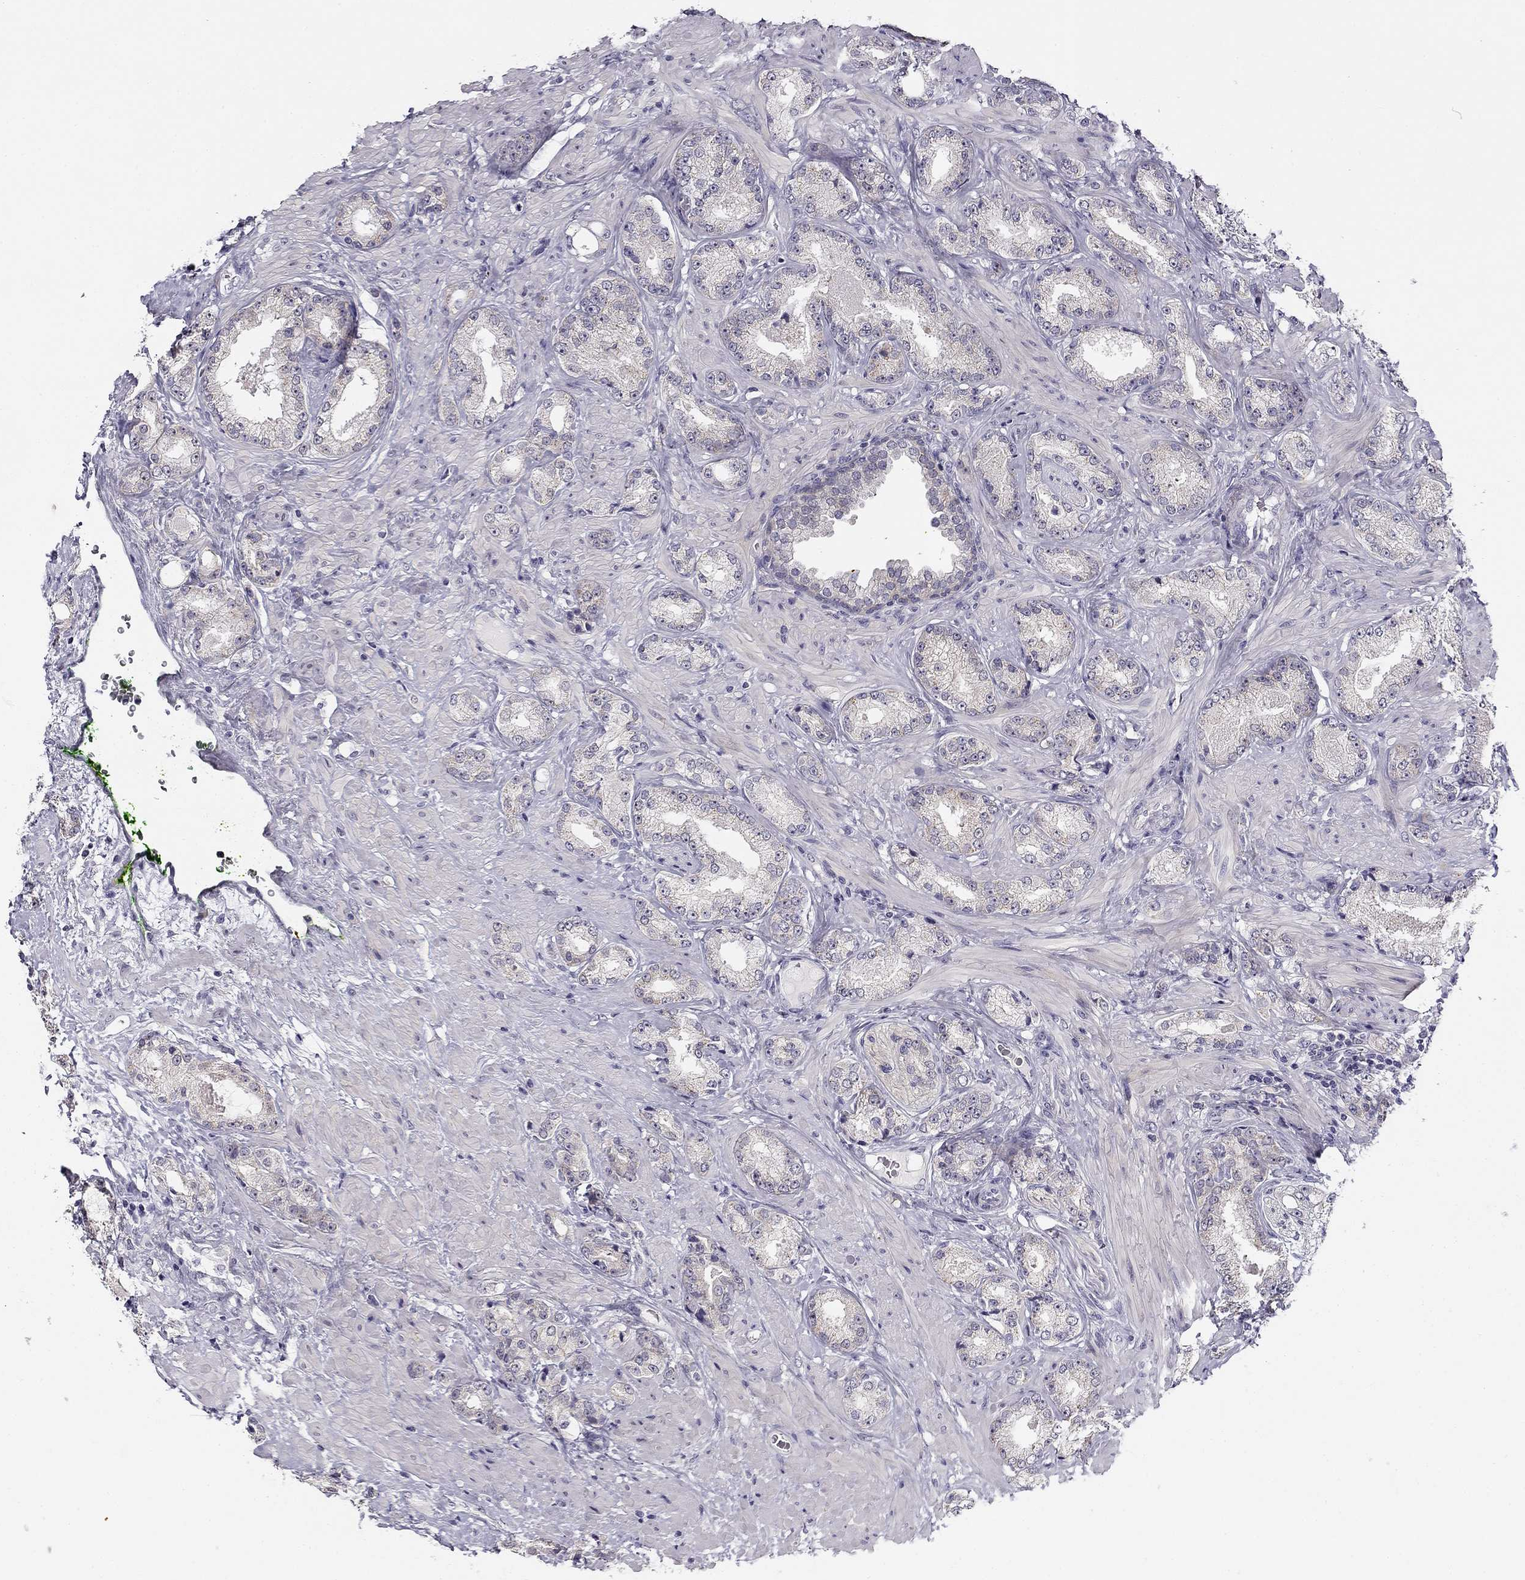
{"staining": {"intensity": "negative", "quantity": "none", "location": "none"}, "tissue": "prostate cancer", "cell_type": "Tumor cells", "image_type": "cancer", "snomed": [{"axis": "morphology", "description": "Adenocarcinoma, Low grade"}, {"axis": "topography", "description": "Prostate"}], "caption": "Immunohistochemical staining of human prostate cancer exhibits no significant staining in tumor cells.", "gene": "CNR1", "patient": {"sex": "male", "age": 68}}